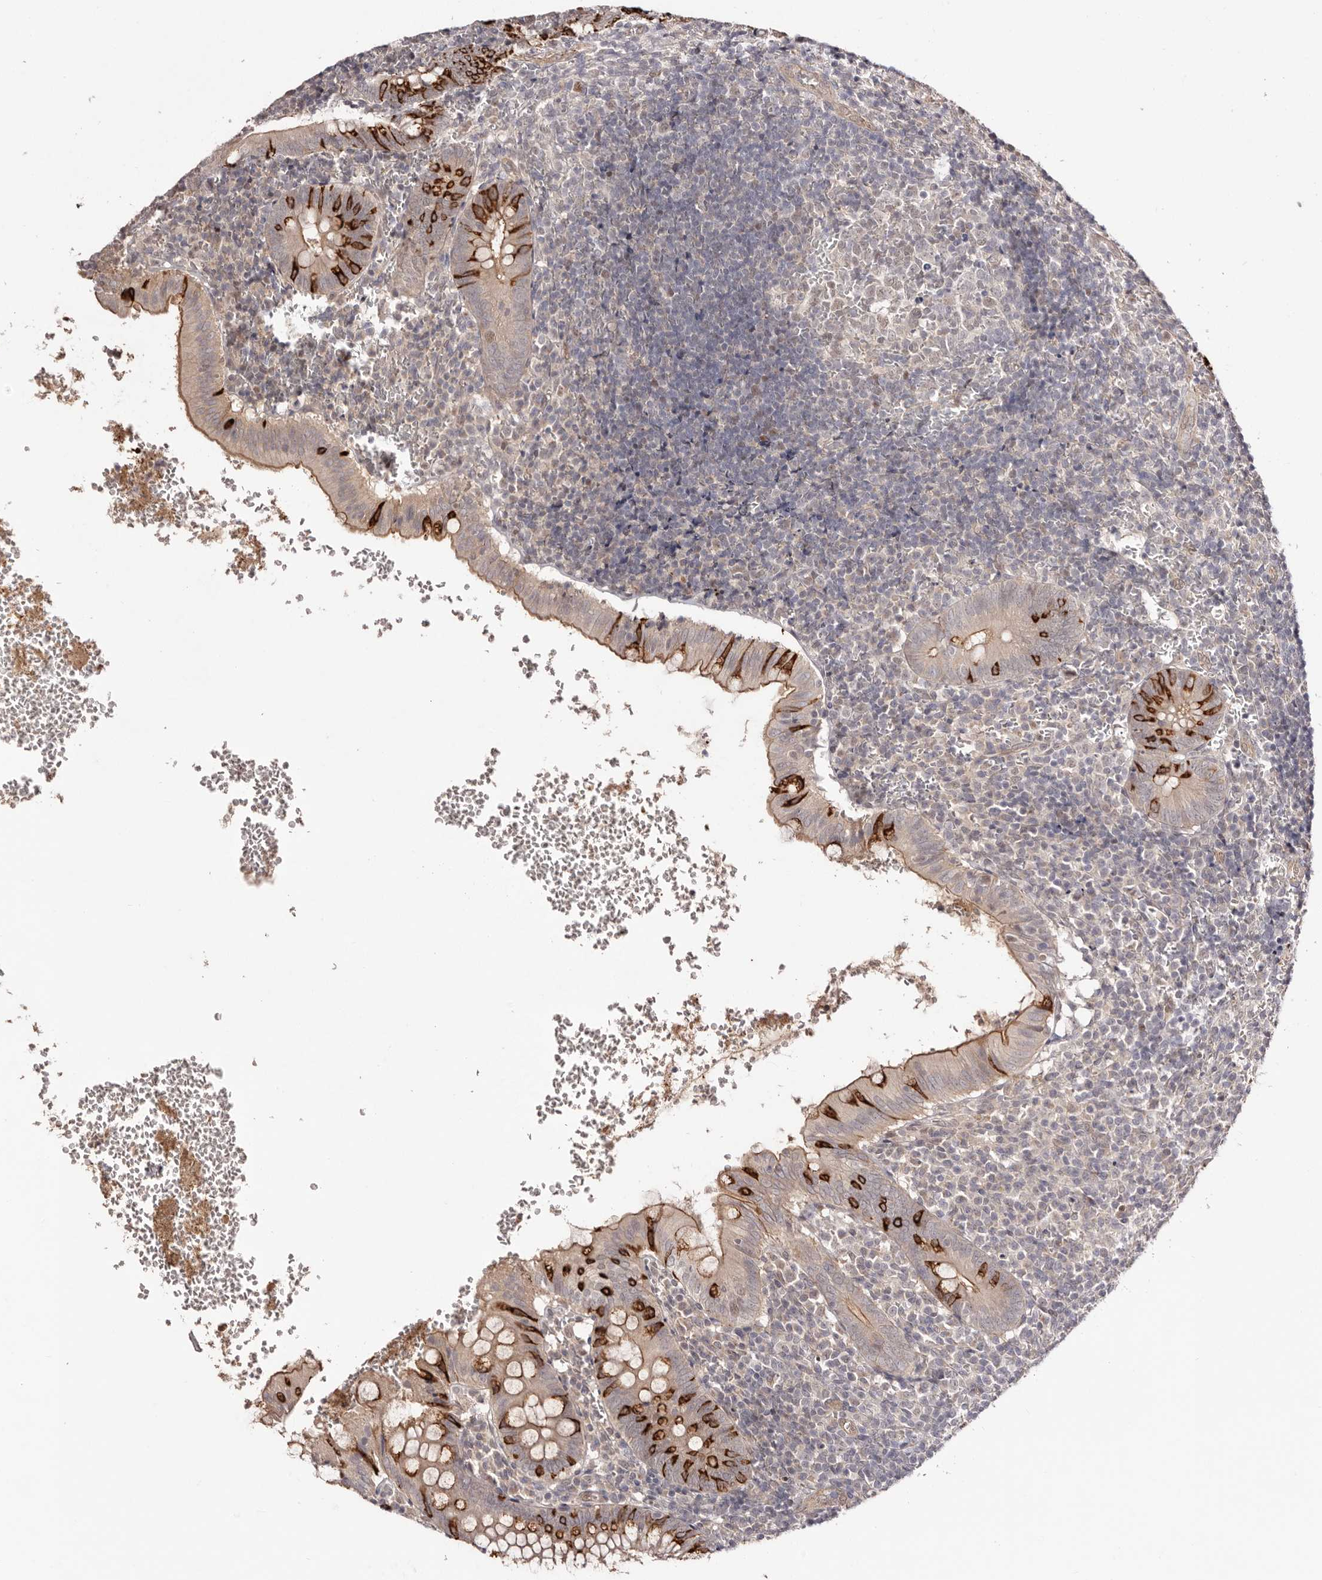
{"staining": {"intensity": "strong", "quantity": "<25%", "location": "cytoplasmic/membranous"}, "tissue": "appendix", "cell_type": "Glandular cells", "image_type": "normal", "snomed": [{"axis": "morphology", "description": "Normal tissue, NOS"}, {"axis": "topography", "description": "Appendix"}], "caption": "Protein analysis of normal appendix reveals strong cytoplasmic/membranous positivity in approximately <25% of glandular cells.", "gene": "EGR3", "patient": {"sex": "male", "age": 8}}